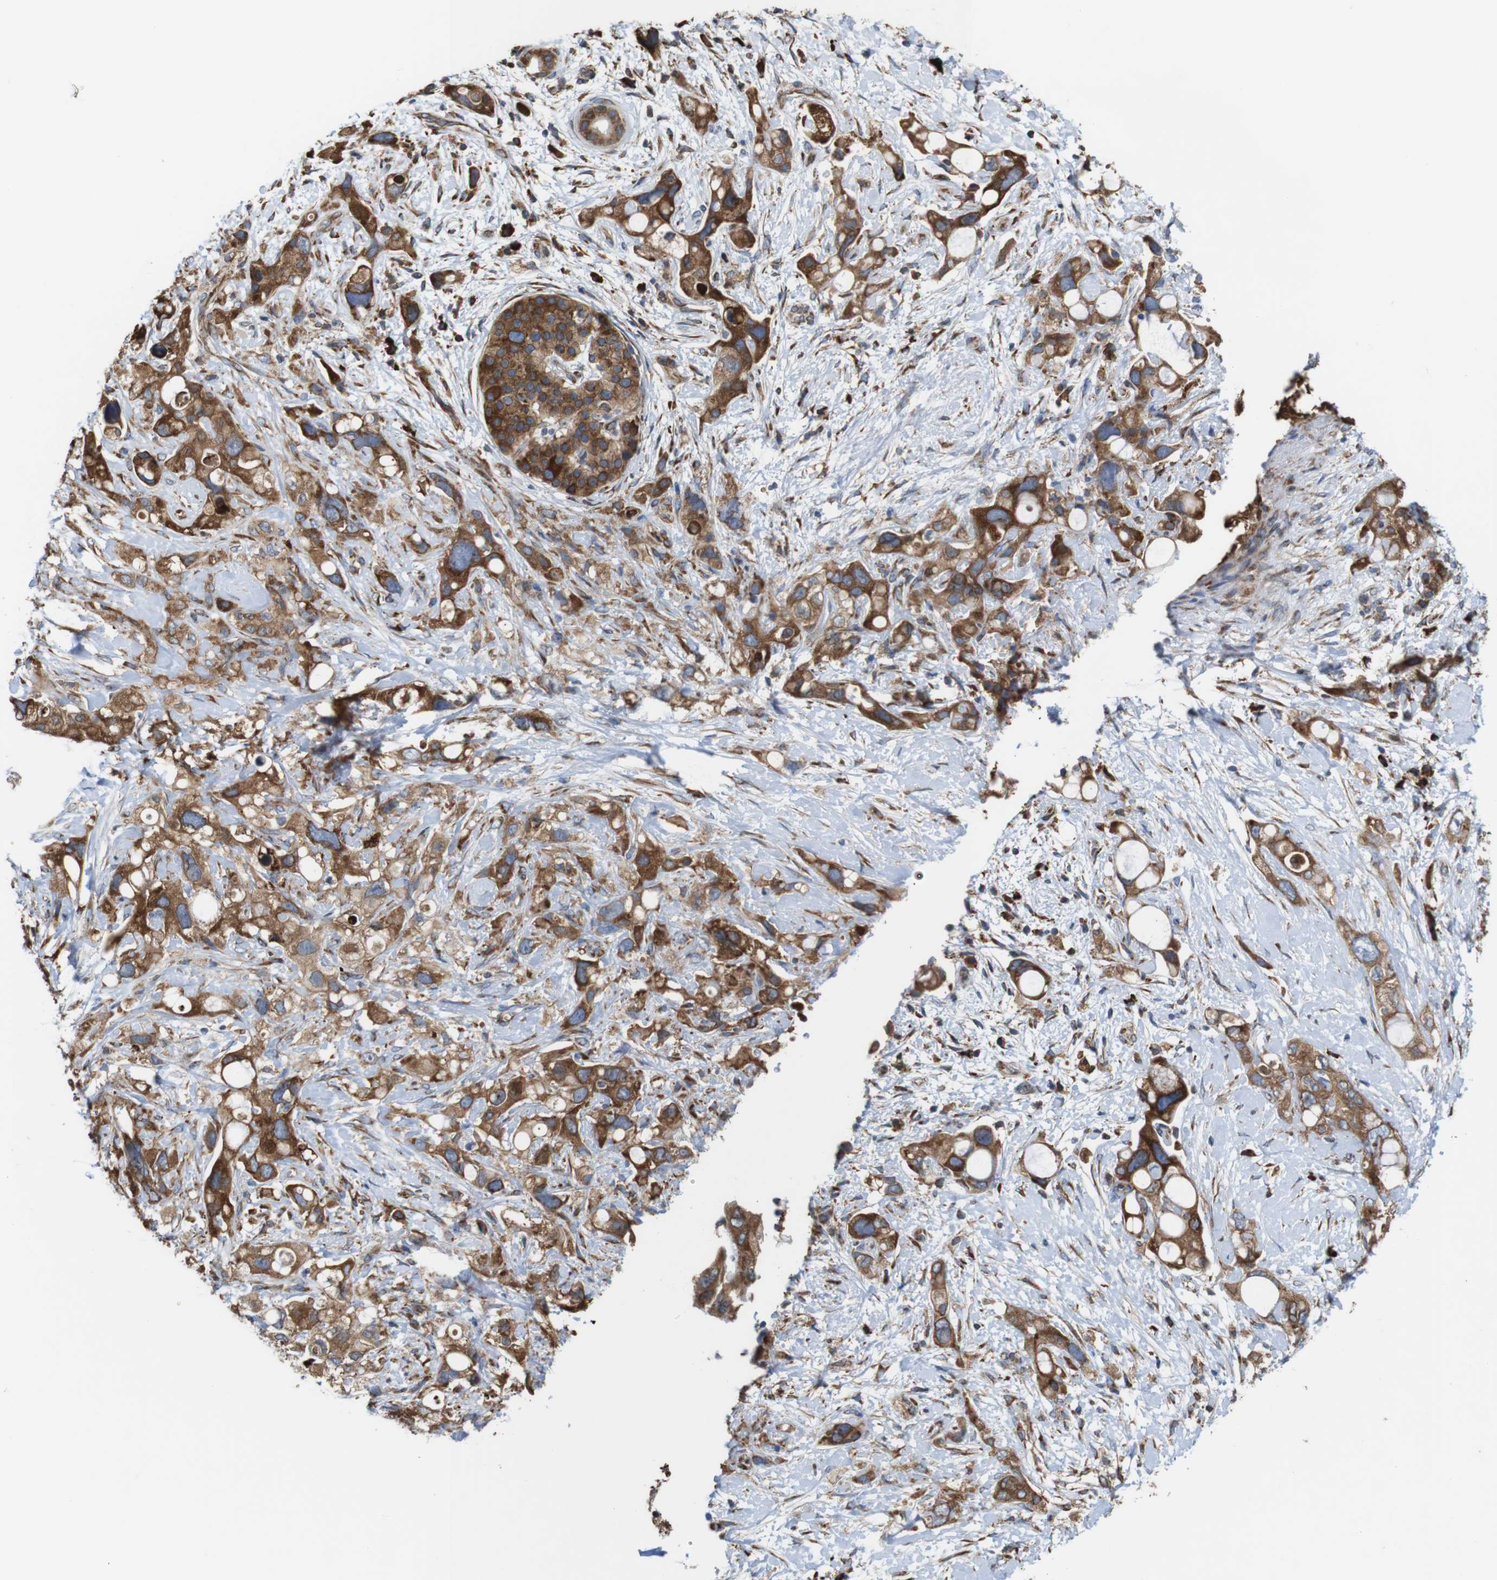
{"staining": {"intensity": "moderate", "quantity": ">75%", "location": "cytoplasmic/membranous"}, "tissue": "pancreatic cancer", "cell_type": "Tumor cells", "image_type": "cancer", "snomed": [{"axis": "morphology", "description": "Adenocarcinoma, NOS"}, {"axis": "topography", "description": "Pancreas"}], "caption": "The histopathology image displays immunohistochemical staining of pancreatic cancer (adenocarcinoma). There is moderate cytoplasmic/membranous expression is seen in approximately >75% of tumor cells. (DAB IHC with brightfield microscopy, high magnification).", "gene": "UGGT1", "patient": {"sex": "female", "age": 56}}